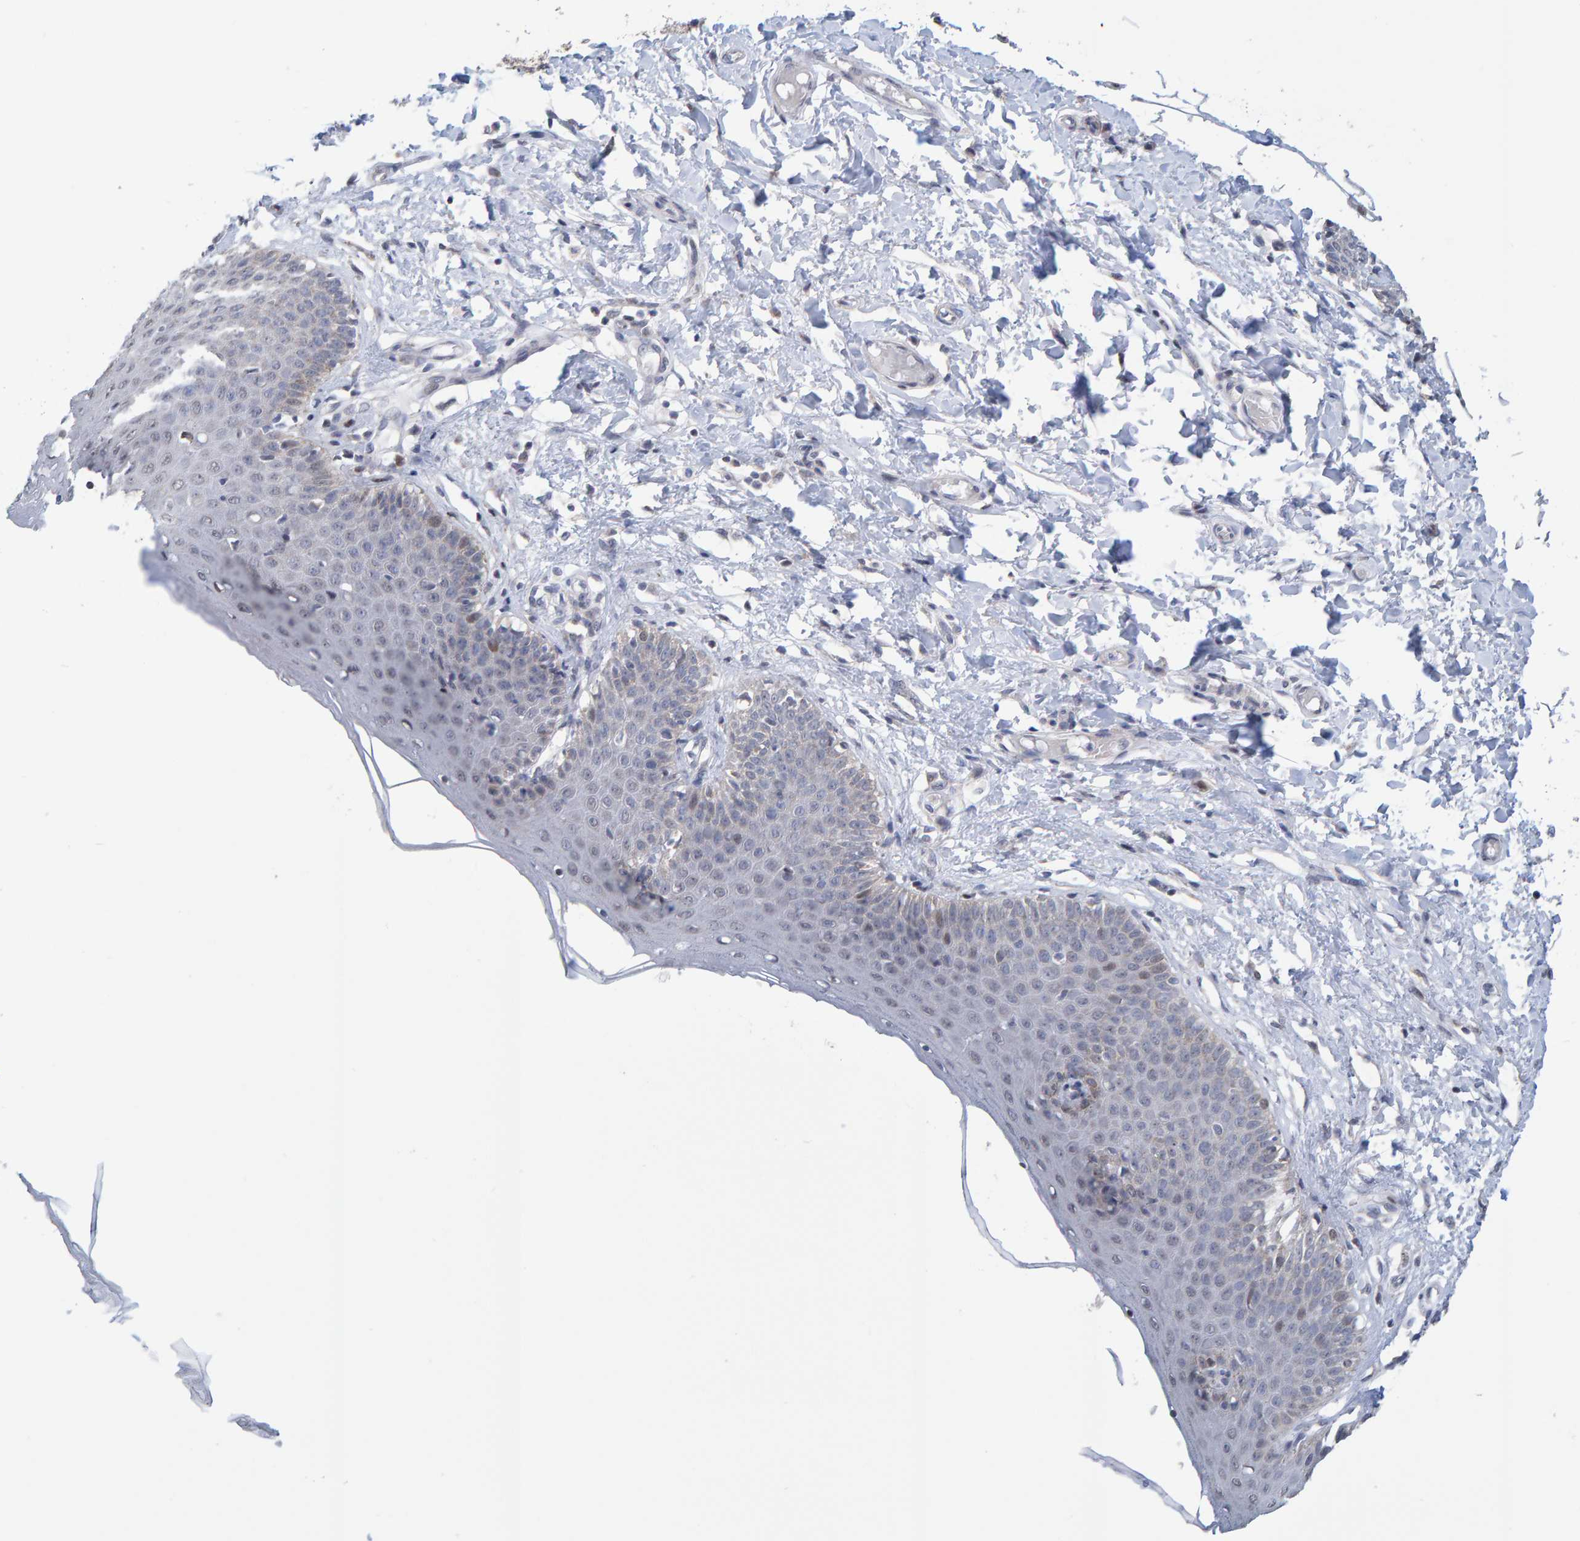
{"staining": {"intensity": "weak", "quantity": "25%-75%", "location": "cytoplasmic/membranous"}, "tissue": "skin", "cell_type": "Epidermal cells", "image_type": "normal", "snomed": [{"axis": "morphology", "description": "Normal tissue, NOS"}, {"axis": "topography", "description": "Vulva"}], "caption": "Protein expression analysis of normal human skin reveals weak cytoplasmic/membranous expression in about 25%-75% of epidermal cells. (DAB IHC, brown staining for protein, blue staining for nuclei).", "gene": "USP43", "patient": {"sex": "female", "age": 66}}